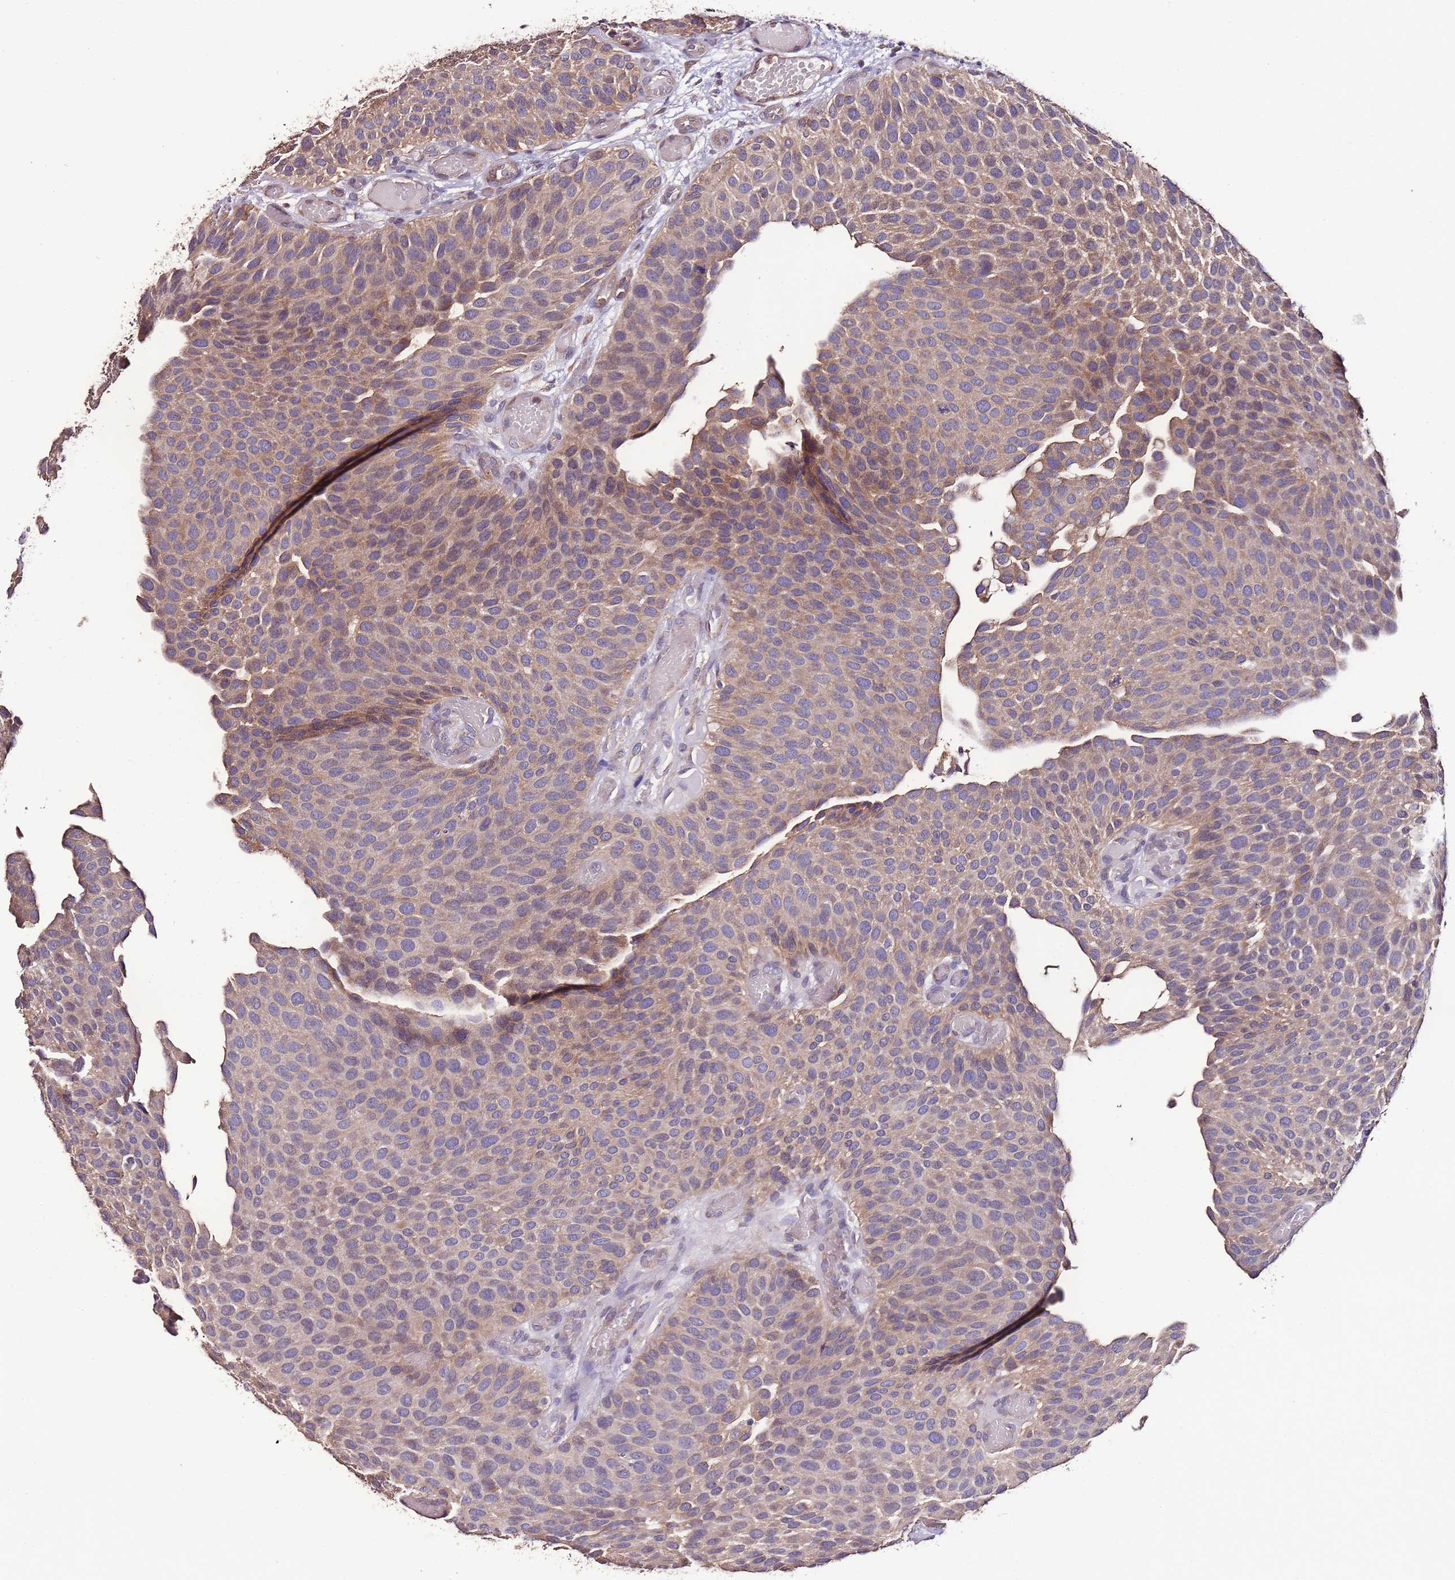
{"staining": {"intensity": "weak", "quantity": "25%-75%", "location": "cytoplasmic/membranous"}, "tissue": "urothelial cancer", "cell_type": "Tumor cells", "image_type": "cancer", "snomed": [{"axis": "morphology", "description": "Urothelial carcinoma, Low grade"}, {"axis": "topography", "description": "Urinary bladder"}], "caption": "Urothelial cancer stained for a protein shows weak cytoplasmic/membranous positivity in tumor cells.", "gene": "SLC41A3", "patient": {"sex": "male", "age": 89}}